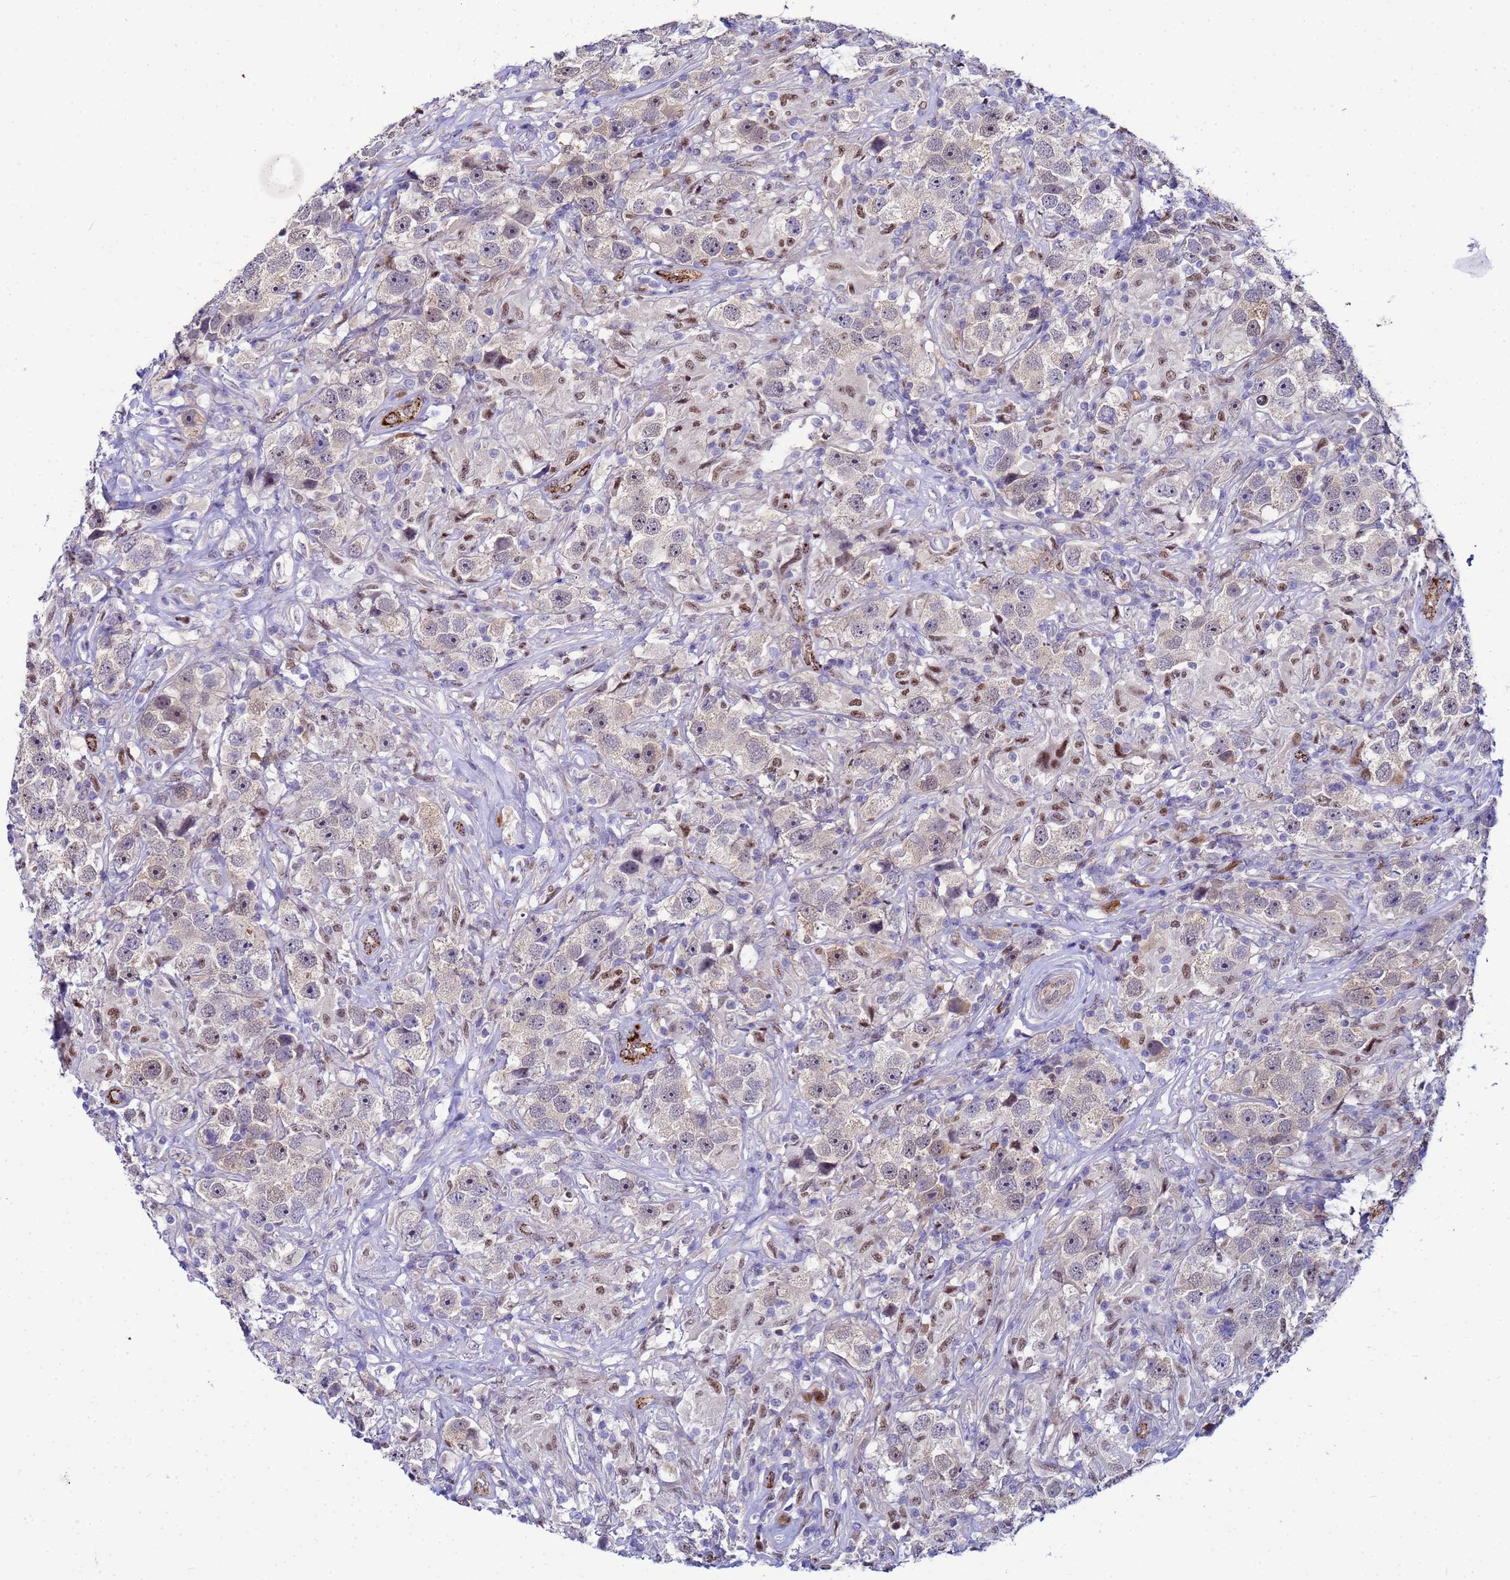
{"staining": {"intensity": "negative", "quantity": "none", "location": "none"}, "tissue": "testis cancer", "cell_type": "Tumor cells", "image_type": "cancer", "snomed": [{"axis": "morphology", "description": "Seminoma, NOS"}, {"axis": "topography", "description": "Testis"}], "caption": "Image shows no significant protein expression in tumor cells of testis cancer.", "gene": "SLC25A37", "patient": {"sex": "male", "age": 49}}